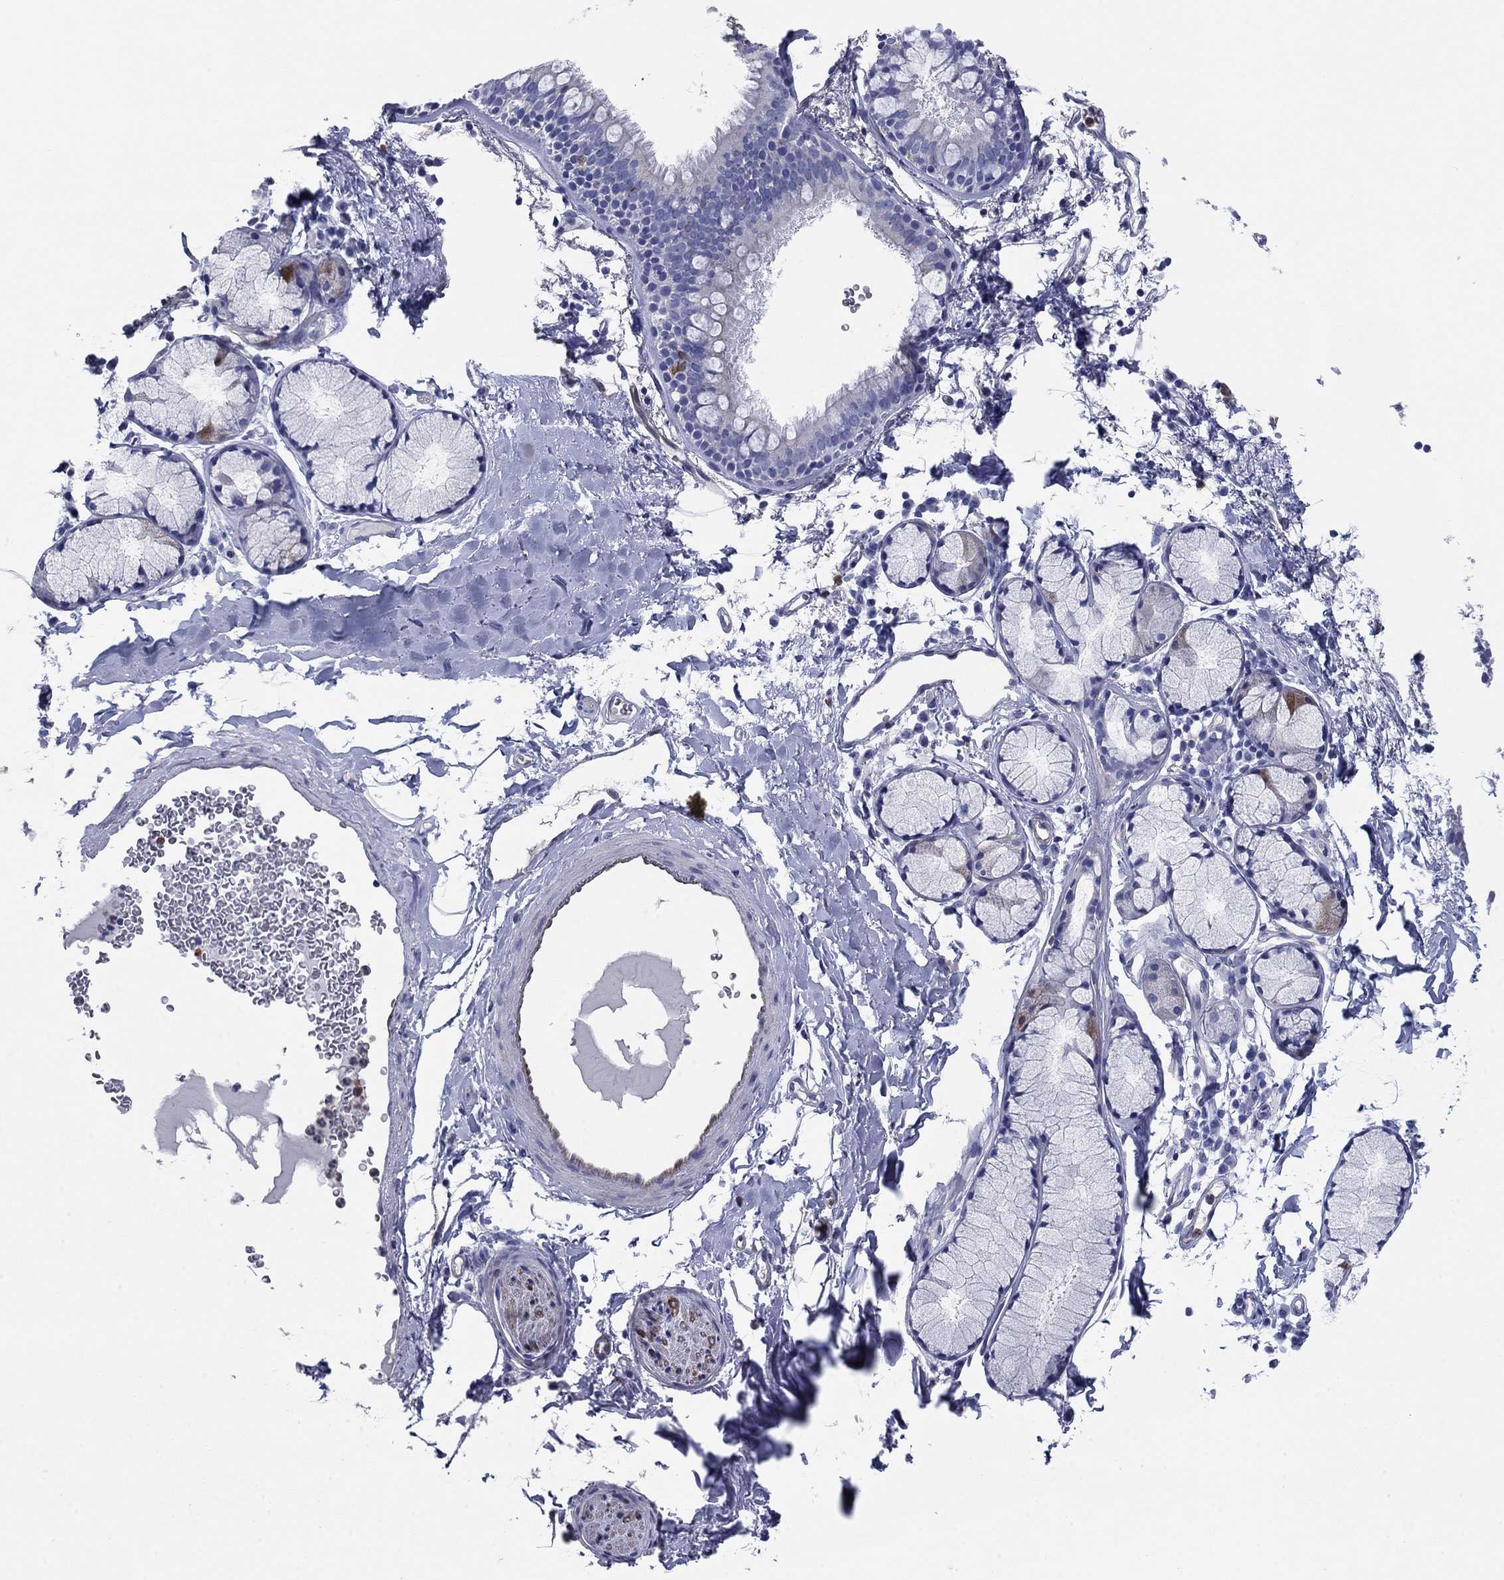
{"staining": {"intensity": "negative", "quantity": "none", "location": "none"}, "tissue": "bronchus", "cell_type": "Respiratory epithelial cells", "image_type": "normal", "snomed": [{"axis": "morphology", "description": "Normal tissue, NOS"}, {"axis": "morphology", "description": "Squamous cell carcinoma, NOS"}, {"axis": "topography", "description": "Cartilage tissue"}, {"axis": "topography", "description": "Bronchus"}], "caption": "IHC of normal human bronchus displays no expression in respiratory epithelial cells.", "gene": "STMN1", "patient": {"sex": "male", "age": 72}}